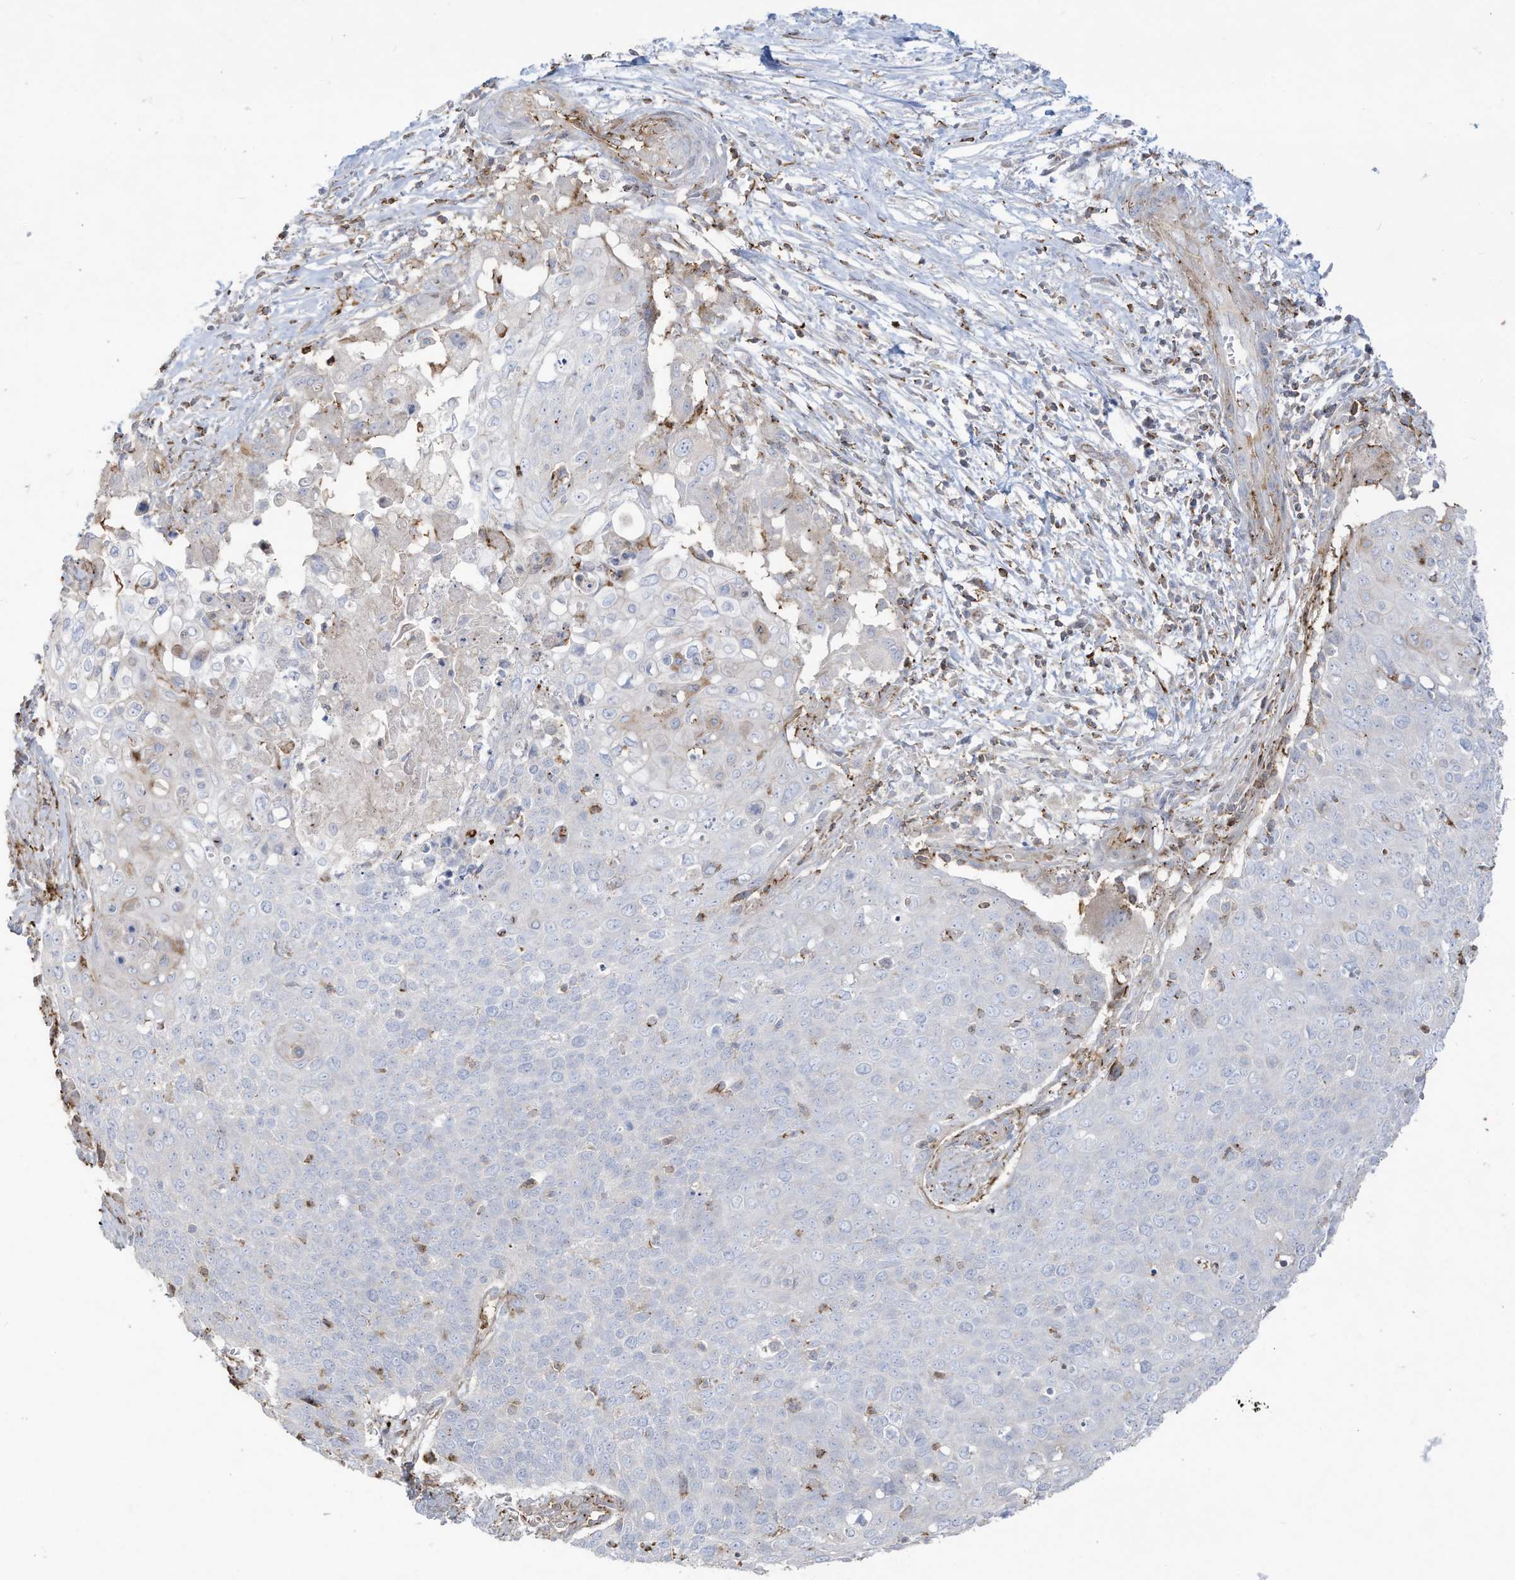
{"staining": {"intensity": "negative", "quantity": "none", "location": "none"}, "tissue": "cervical cancer", "cell_type": "Tumor cells", "image_type": "cancer", "snomed": [{"axis": "morphology", "description": "Squamous cell carcinoma, NOS"}, {"axis": "topography", "description": "Cervix"}], "caption": "A photomicrograph of cervical squamous cell carcinoma stained for a protein exhibits no brown staining in tumor cells.", "gene": "THNSL2", "patient": {"sex": "female", "age": 39}}